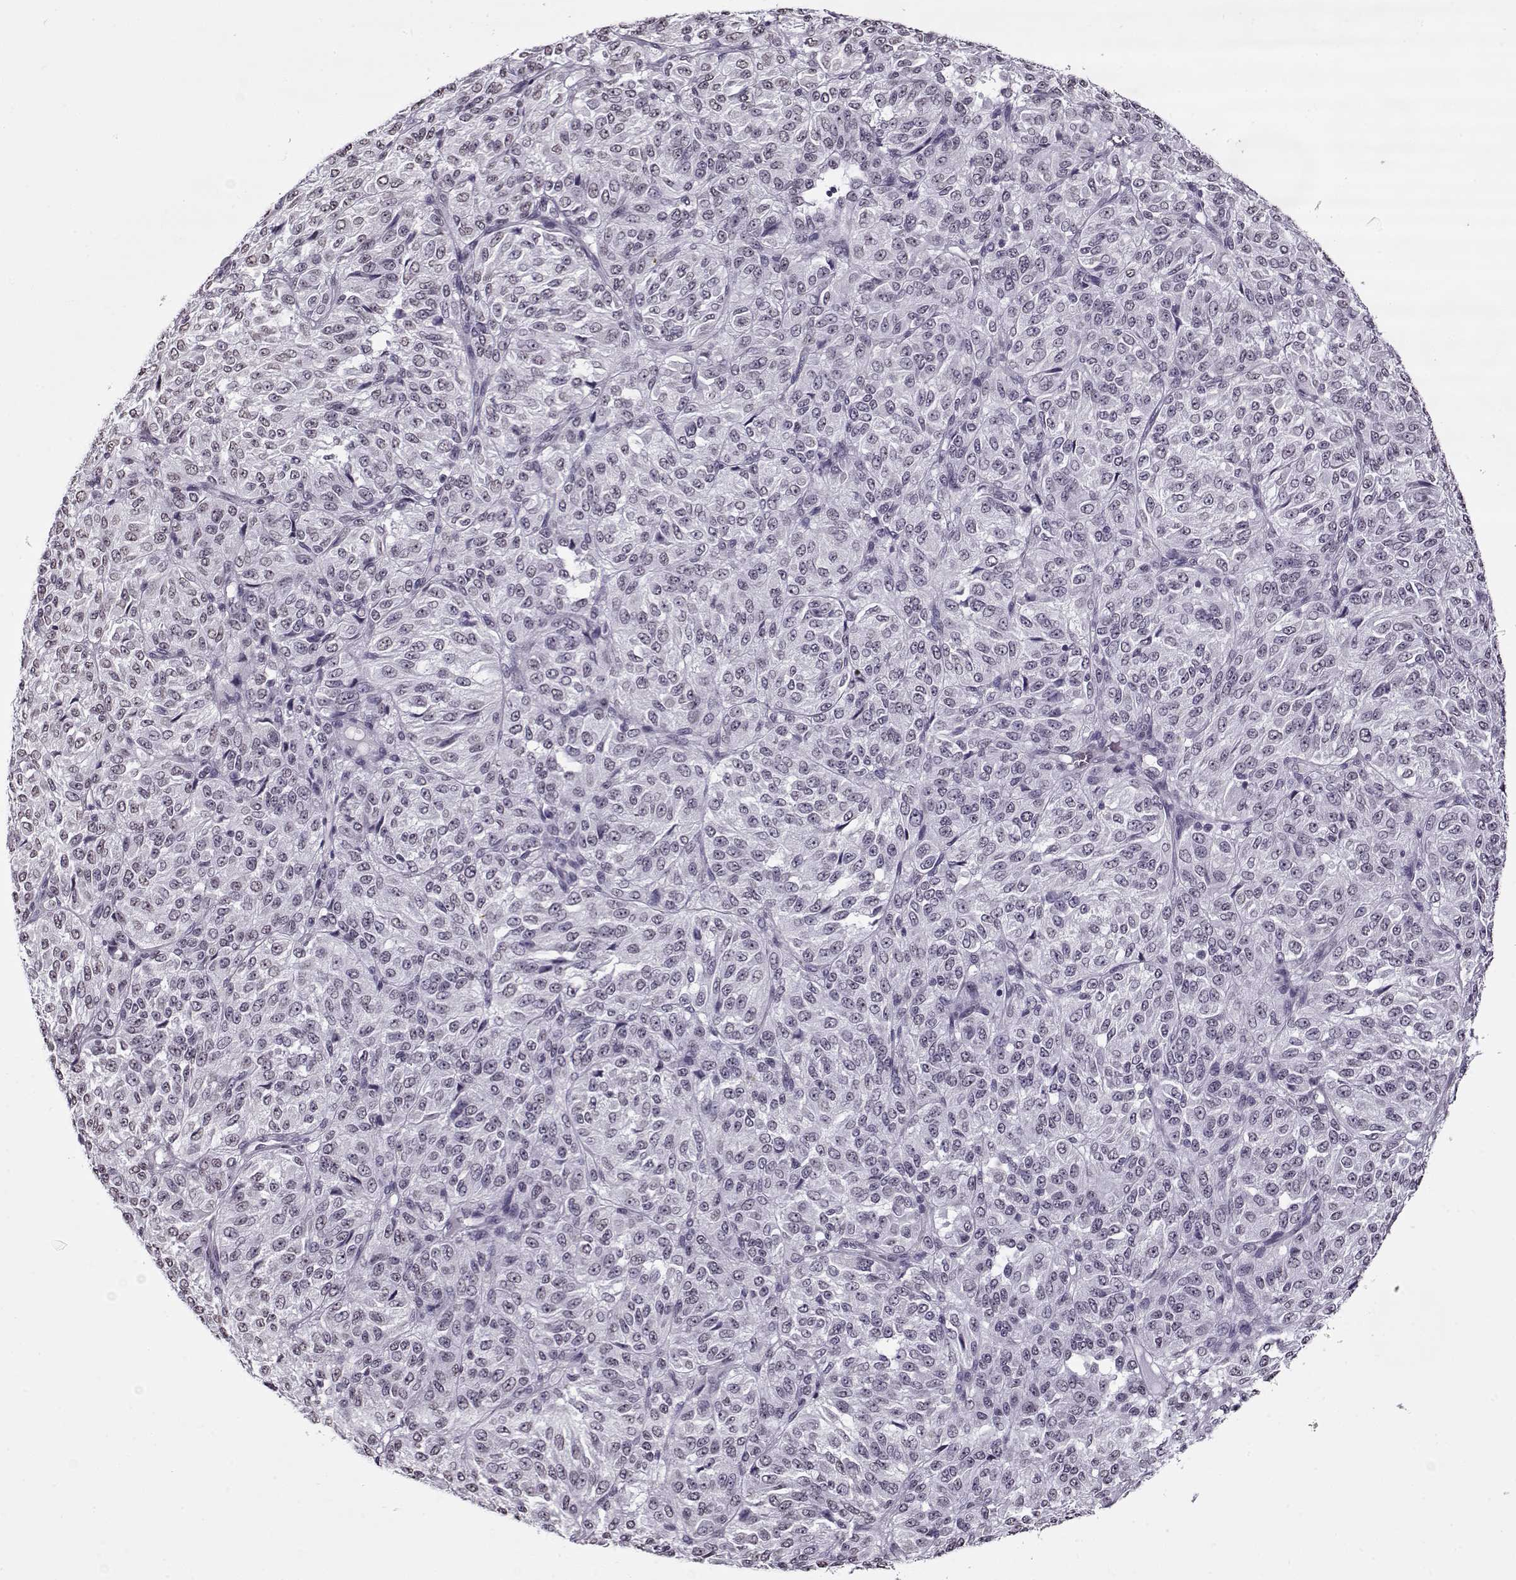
{"staining": {"intensity": "negative", "quantity": "none", "location": "none"}, "tissue": "melanoma", "cell_type": "Tumor cells", "image_type": "cancer", "snomed": [{"axis": "morphology", "description": "Malignant melanoma, Metastatic site"}, {"axis": "topography", "description": "Brain"}], "caption": "Histopathology image shows no significant protein staining in tumor cells of melanoma.", "gene": "PRMT8", "patient": {"sex": "female", "age": 56}}